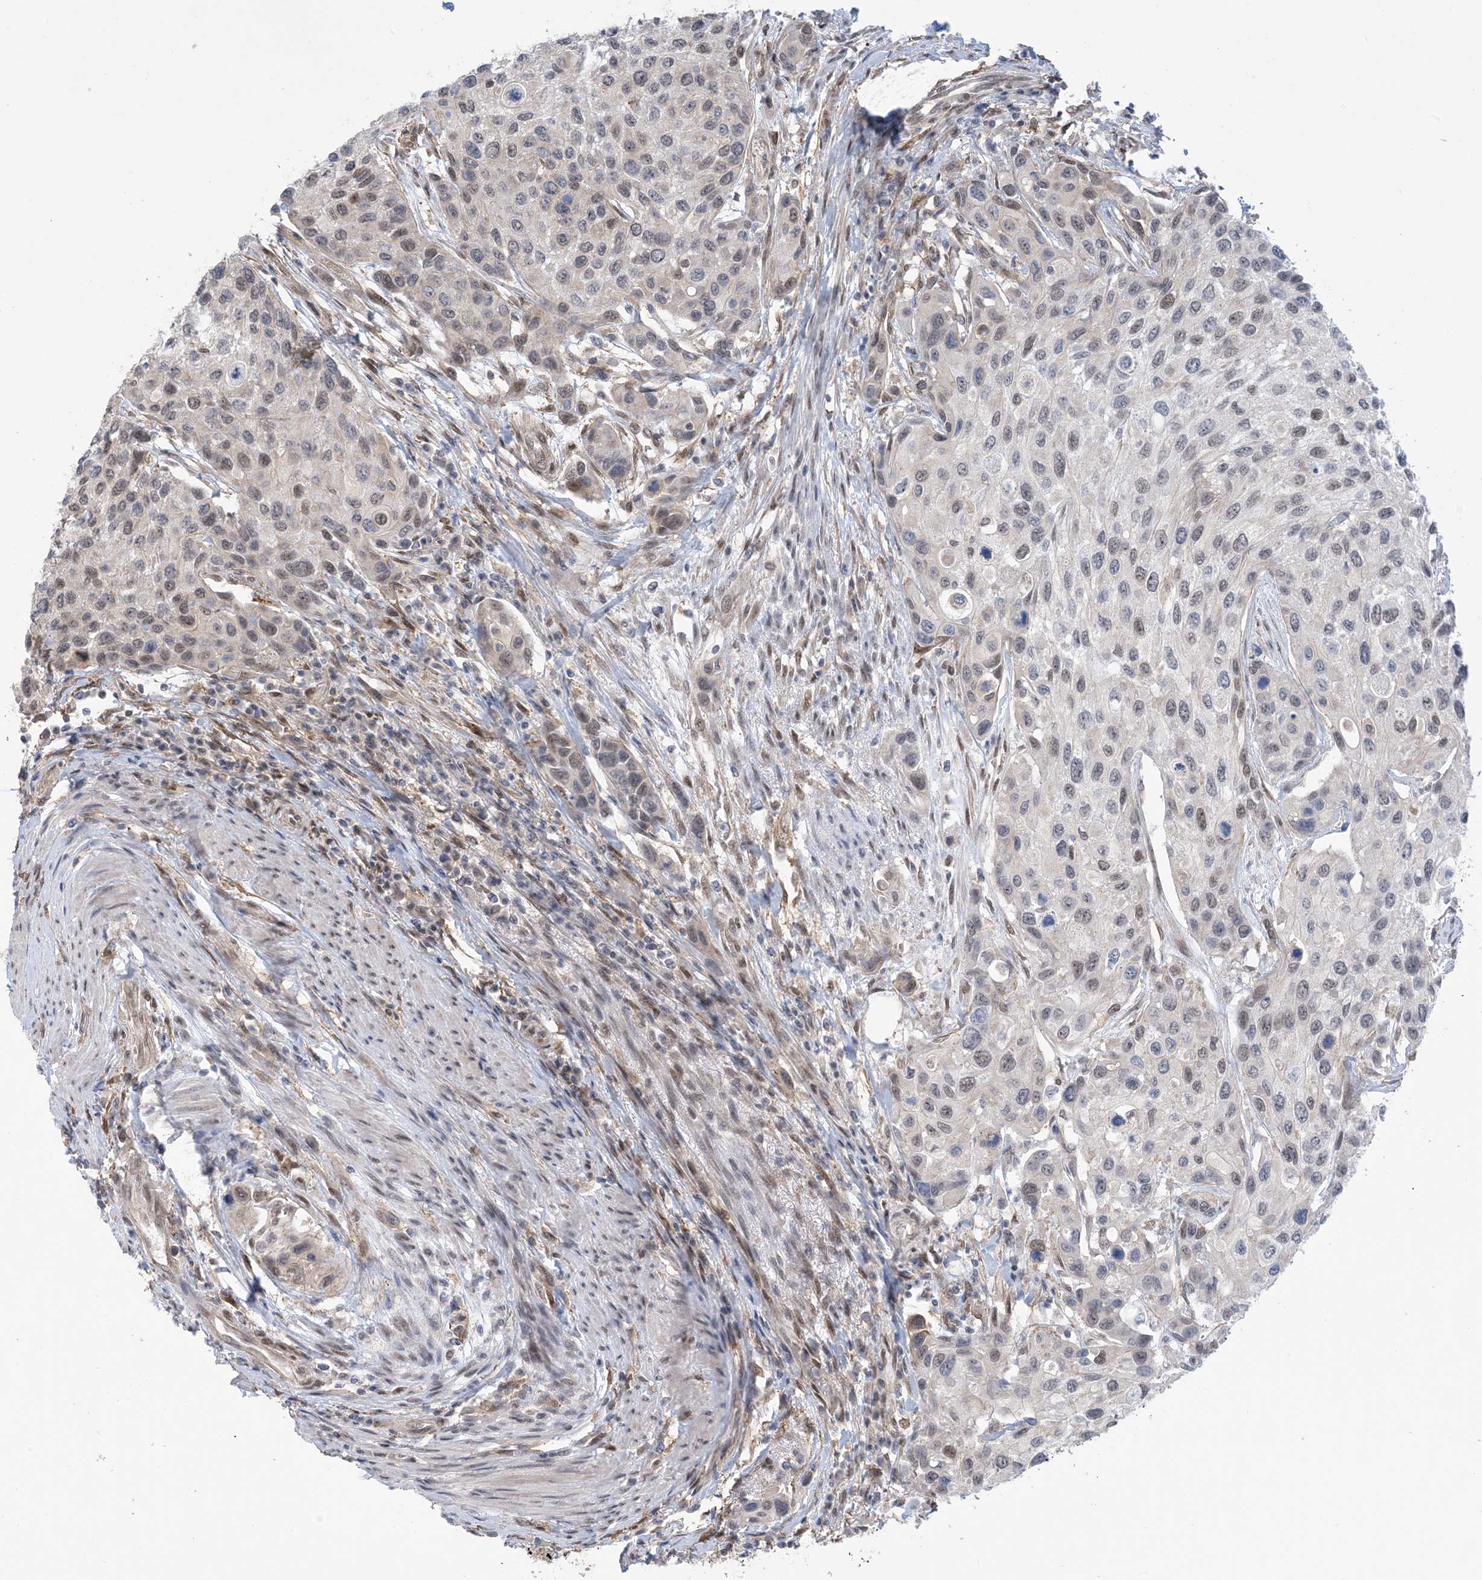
{"staining": {"intensity": "weak", "quantity": "<25%", "location": "nuclear"}, "tissue": "urothelial cancer", "cell_type": "Tumor cells", "image_type": "cancer", "snomed": [{"axis": "morphology", "description": "Normal tissue, NOS"}, {"axis": "morphology", "description": "Urothelial carcinoma, High grade"}, {"axis": "topography", "description": "Vascular tissue"}, {"axis": "topography", "description": "Urinary bladder"}], "caption": "This is an immunohistochemistry micrograph of human high-grade urothelial carcinoma. There is no staining in tumor cells.", "gene": "ZNF8", "patient": {"sex": "female", "age": 56}}